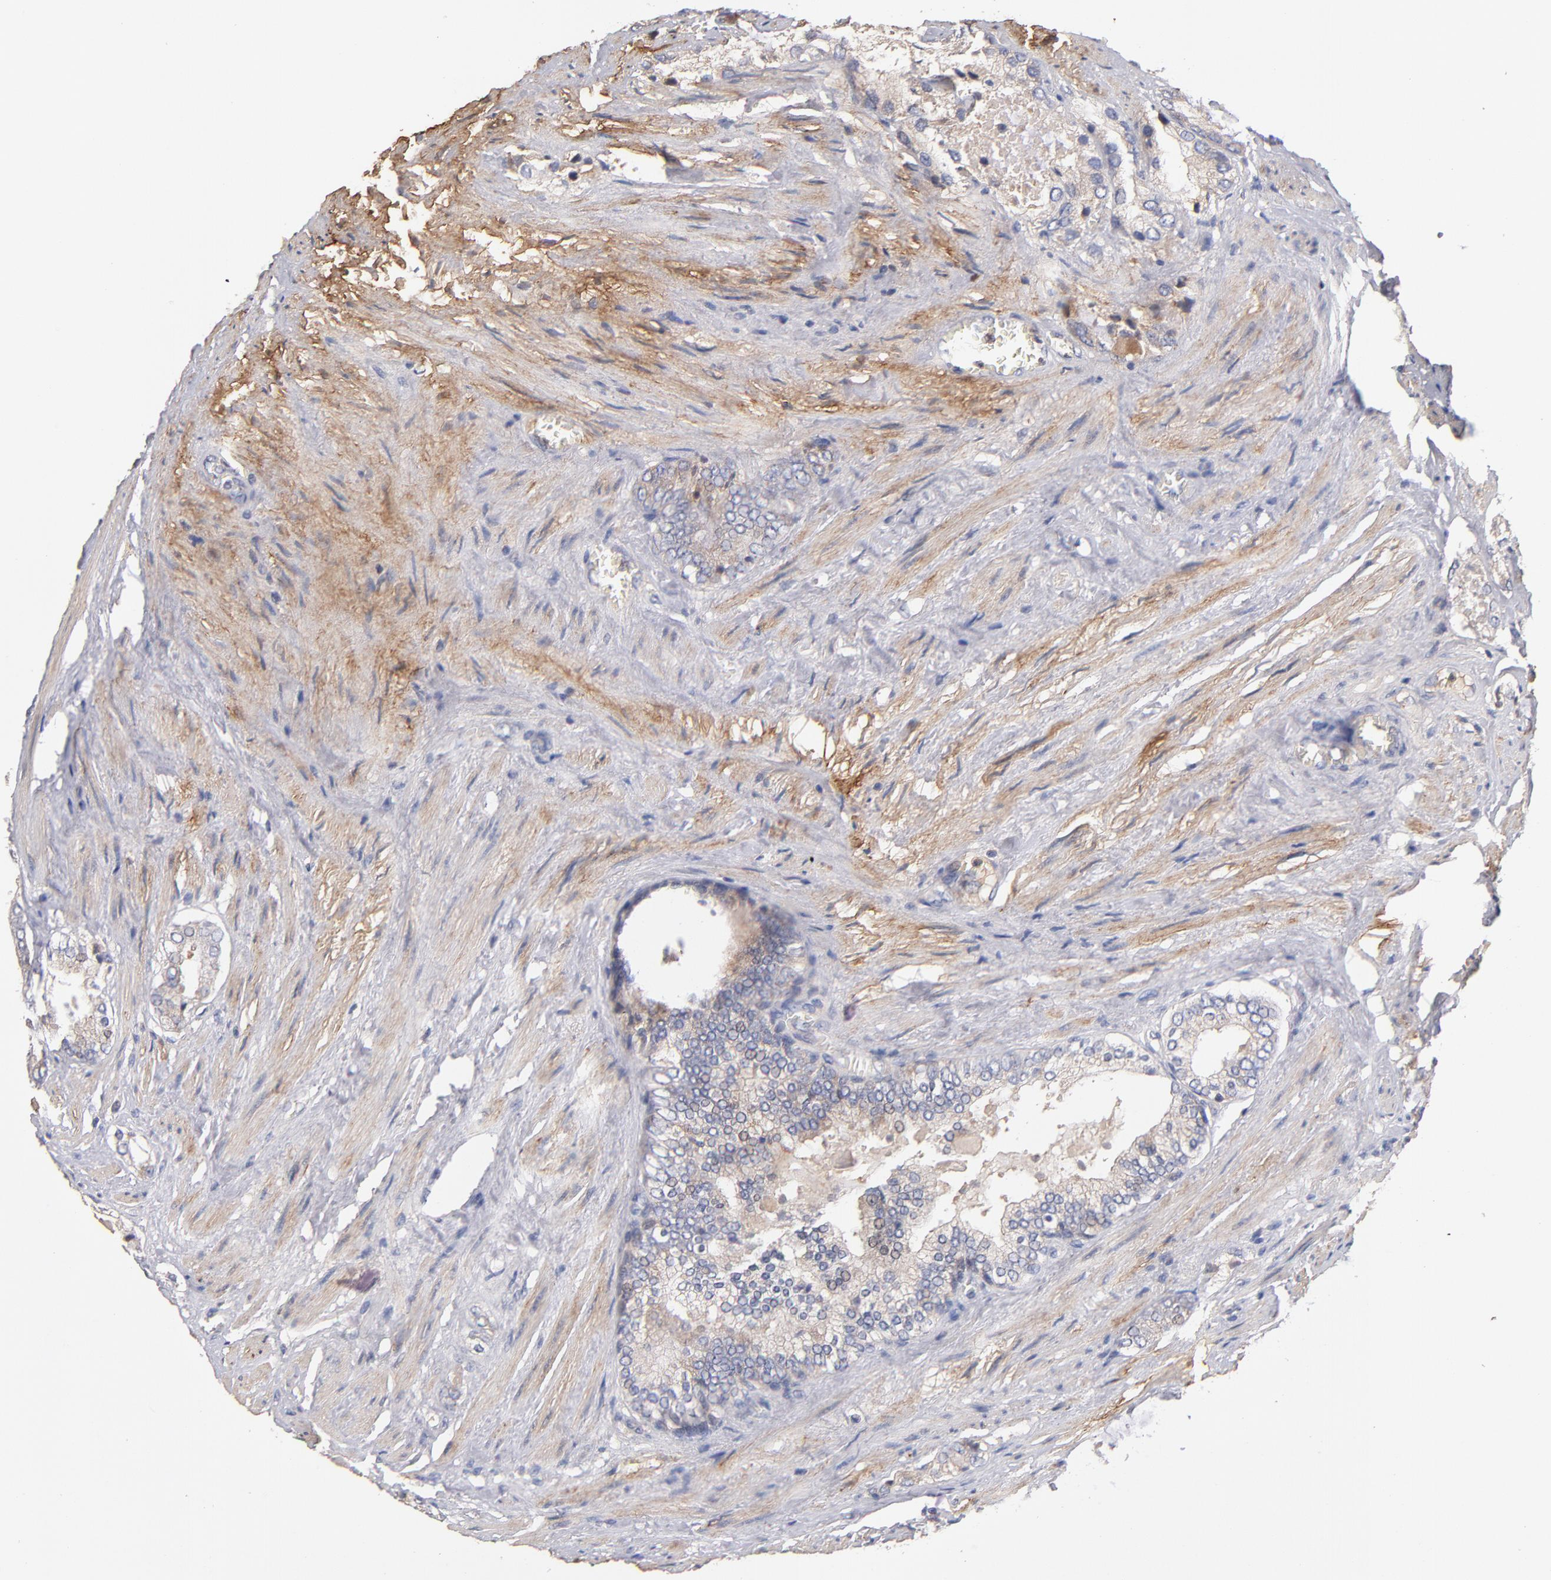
{"staining": {"intensity": "weak", "quantity": ">75%", "location": "cytoplasmic/membranous"}, "tissue": "prostate cancer", "cell_type": "Tumor cells", "image_type": "cancer", "snomed": [{"axis": "morphology", "description": "Adenocarcinoma, Medium grade"}, {"axis": "topography", "description": "Prostate"}], "caption": "Human adenocarcinoma (medium-grade) (prostate) stained with a protein marker reveals weak staining in tumor cells.", "gene": "DACT1", "patient": {"sex": "male", "age": 60}}